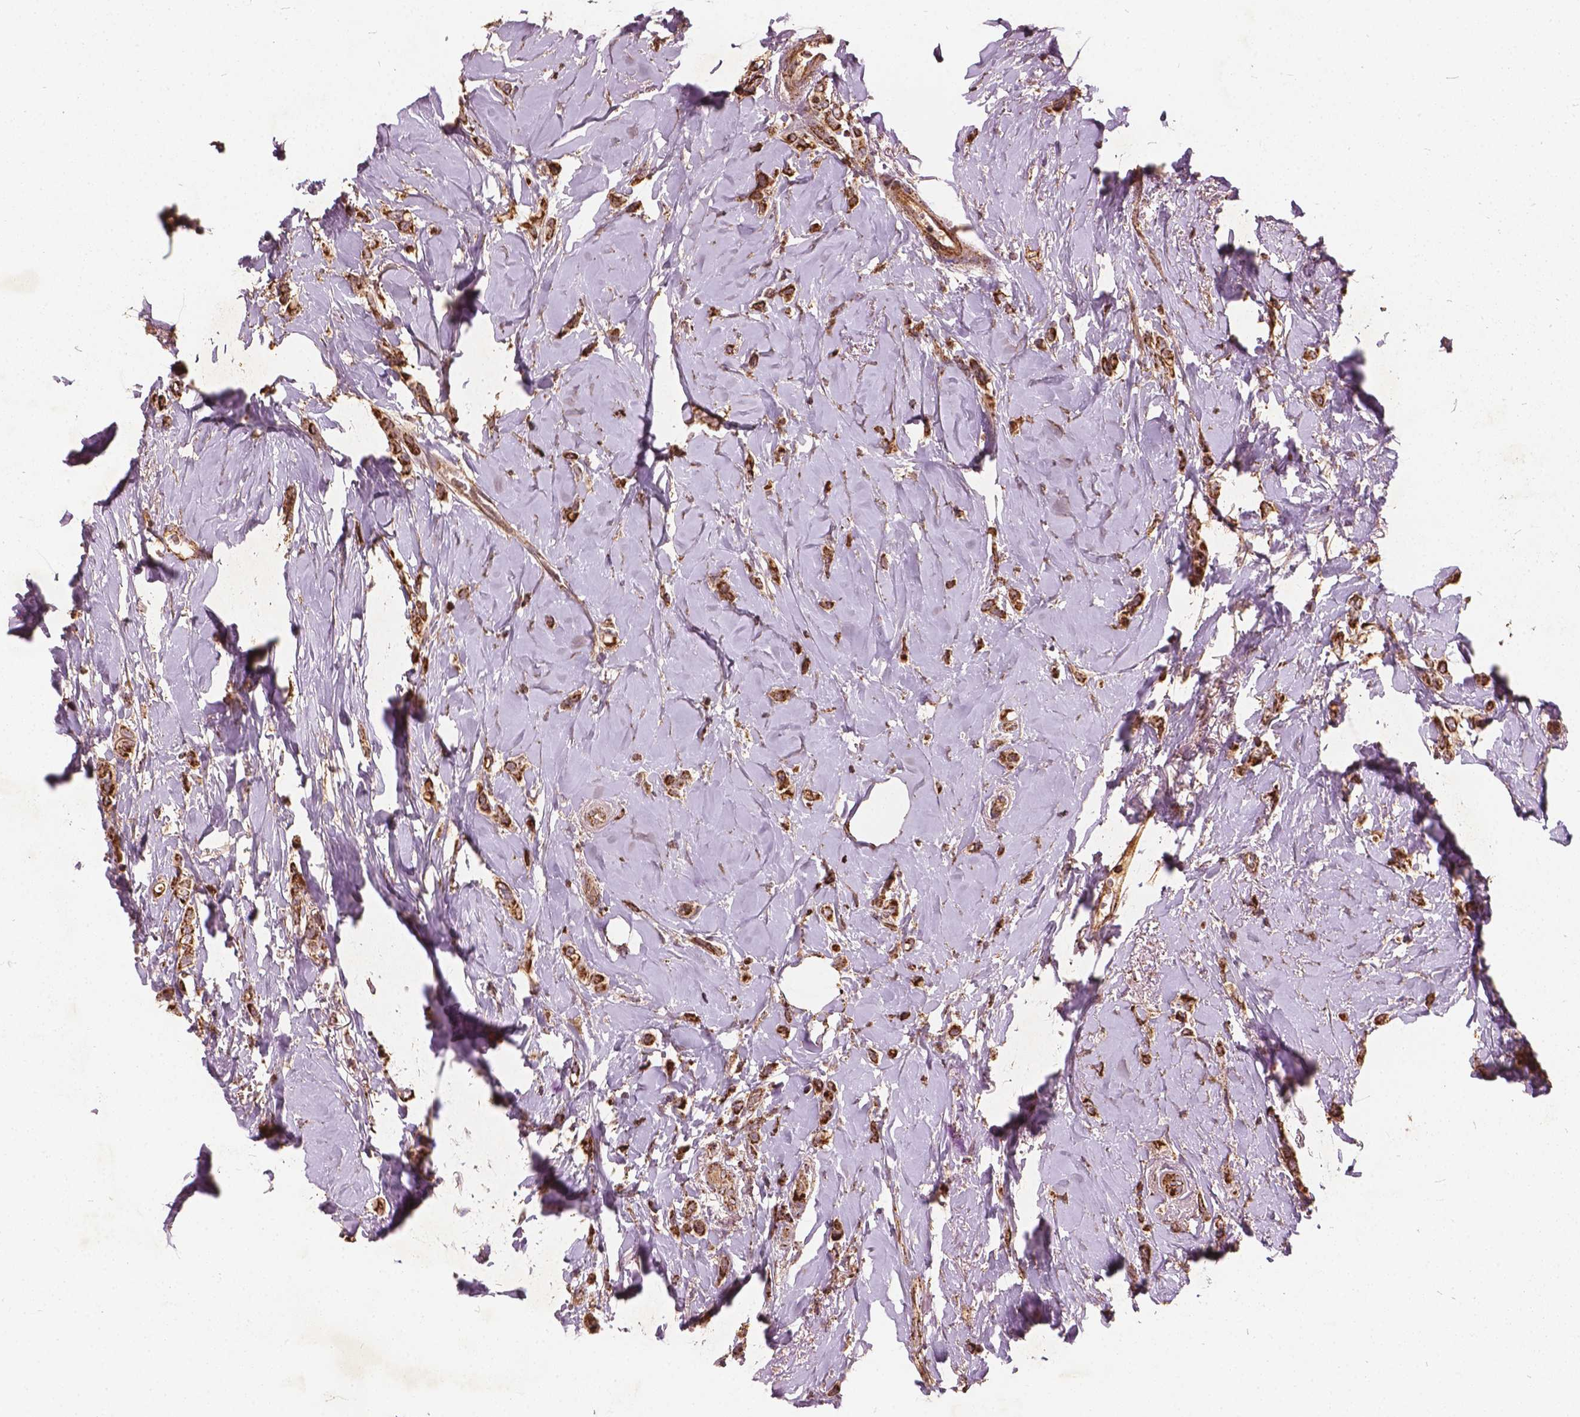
{"staining": {"intensity": "strong", "quantity": ">75%", "location": "cytoplasmic/membranous"}, "tissue": "breast cancer", "cell_type": "Tumor cells", "image_type": "cancer", "snomed": [{"axis": "morphology", "description": "Lobular carcinoma"}, {"axis": "topography", "description": "Breast"}], "caption": "This image exhibits breast cancer (lobular carcinoma) stained with immunohistochemistry to label a protein in brown. The cytoplasmic/membranous of tumor cells show strong positivity for the protein. Nuclei are counter-stained blue.", "gene": "UBXN2A", "patient": {"sex": "female", "age": 66}}